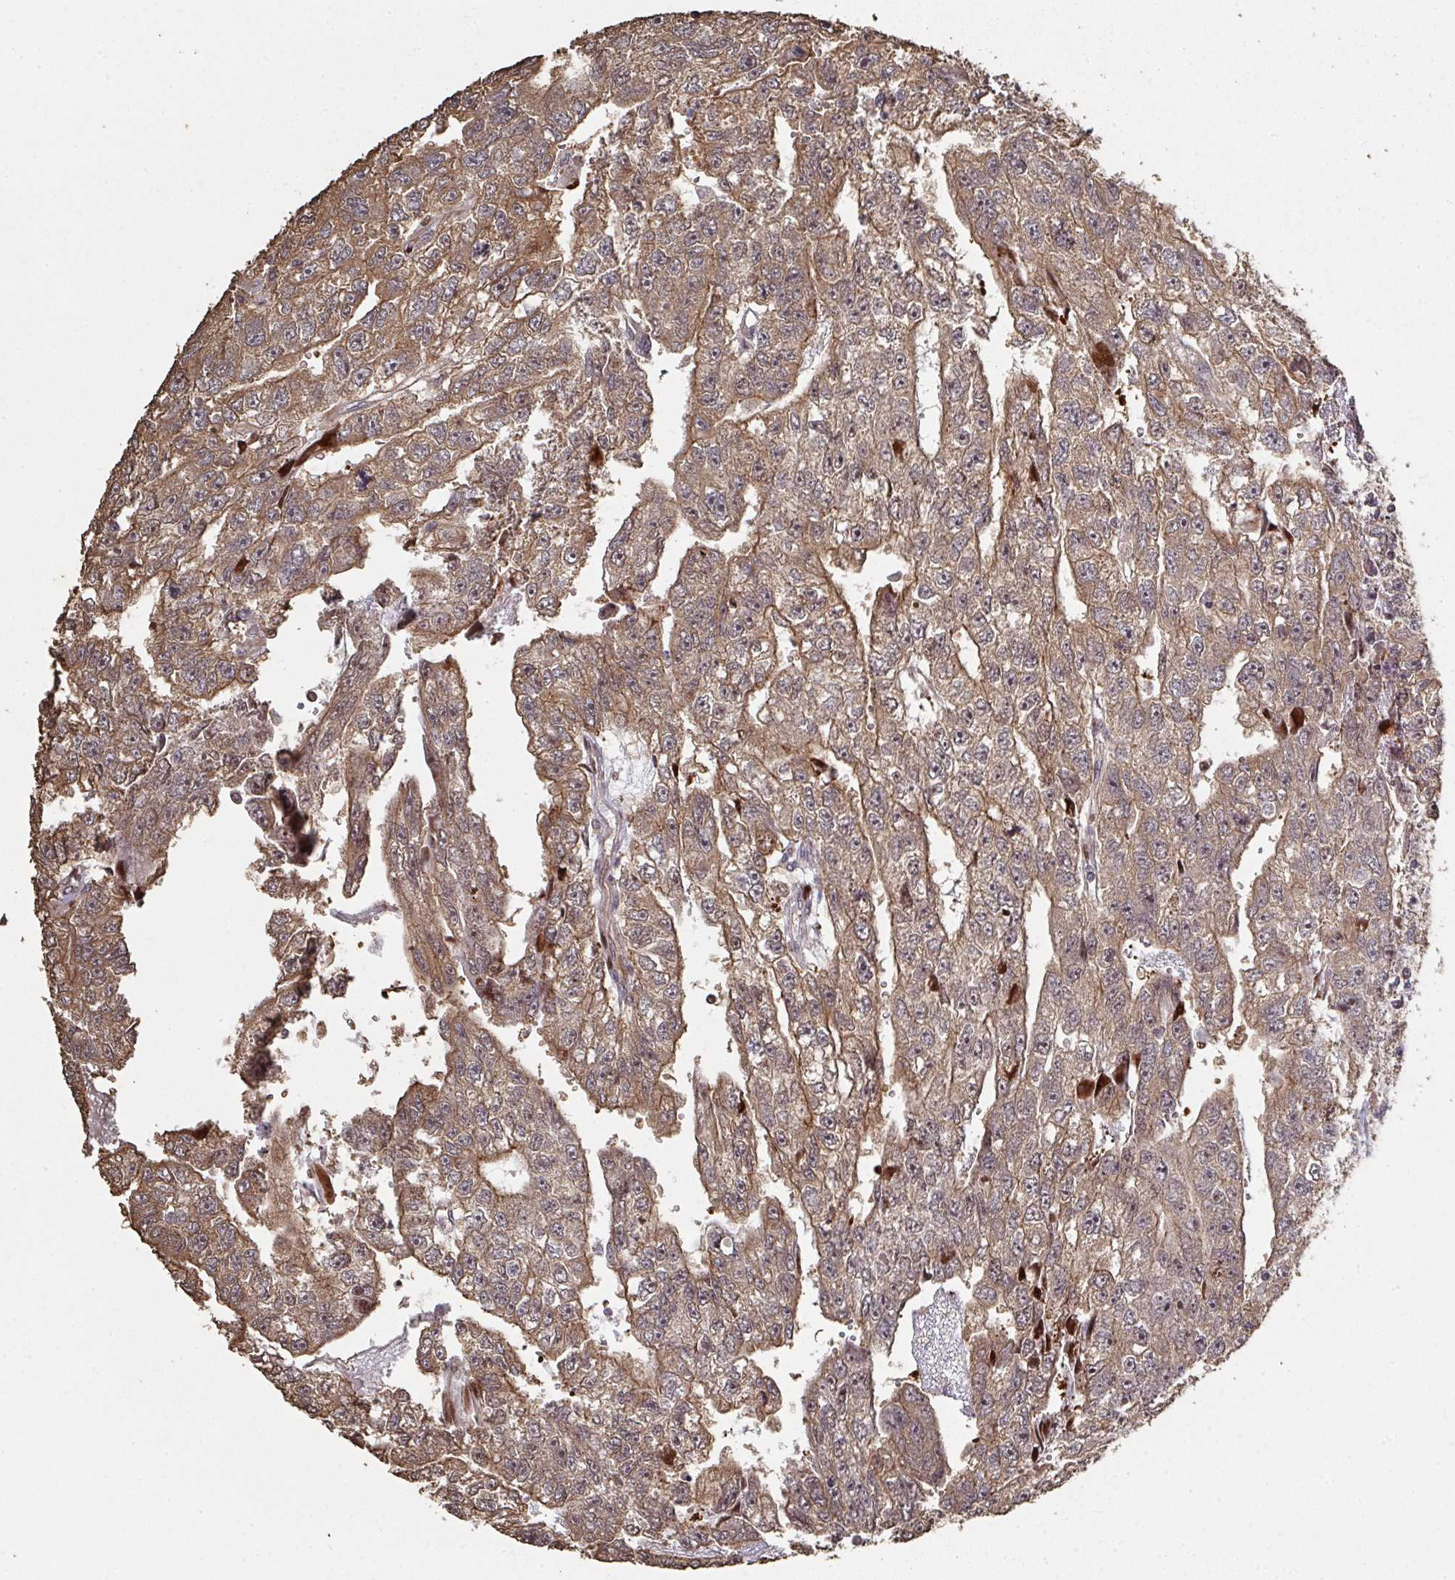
{"staining": {"intensity": "moderate", "quantity": ">75%", "location": "cytoplasmic/membranous"}, "tissue": "testis cancer", "cell_type": "Tumor cells", "image_type": "cancer", "snomed": [{"axis": "morphology", "description": "Carcinoma, Embryonal, NOS"}, {"axis": "topography", "description": "Testis"}], "caption": "Protein expression by immunohistochemistry shows moderate cytoplasmic/membranous expression in about >75% of tumor cells in testis cancer (embryonal carcinoma).", "gene": "CA7", "patient": {"sex": "male", "age": 20}}